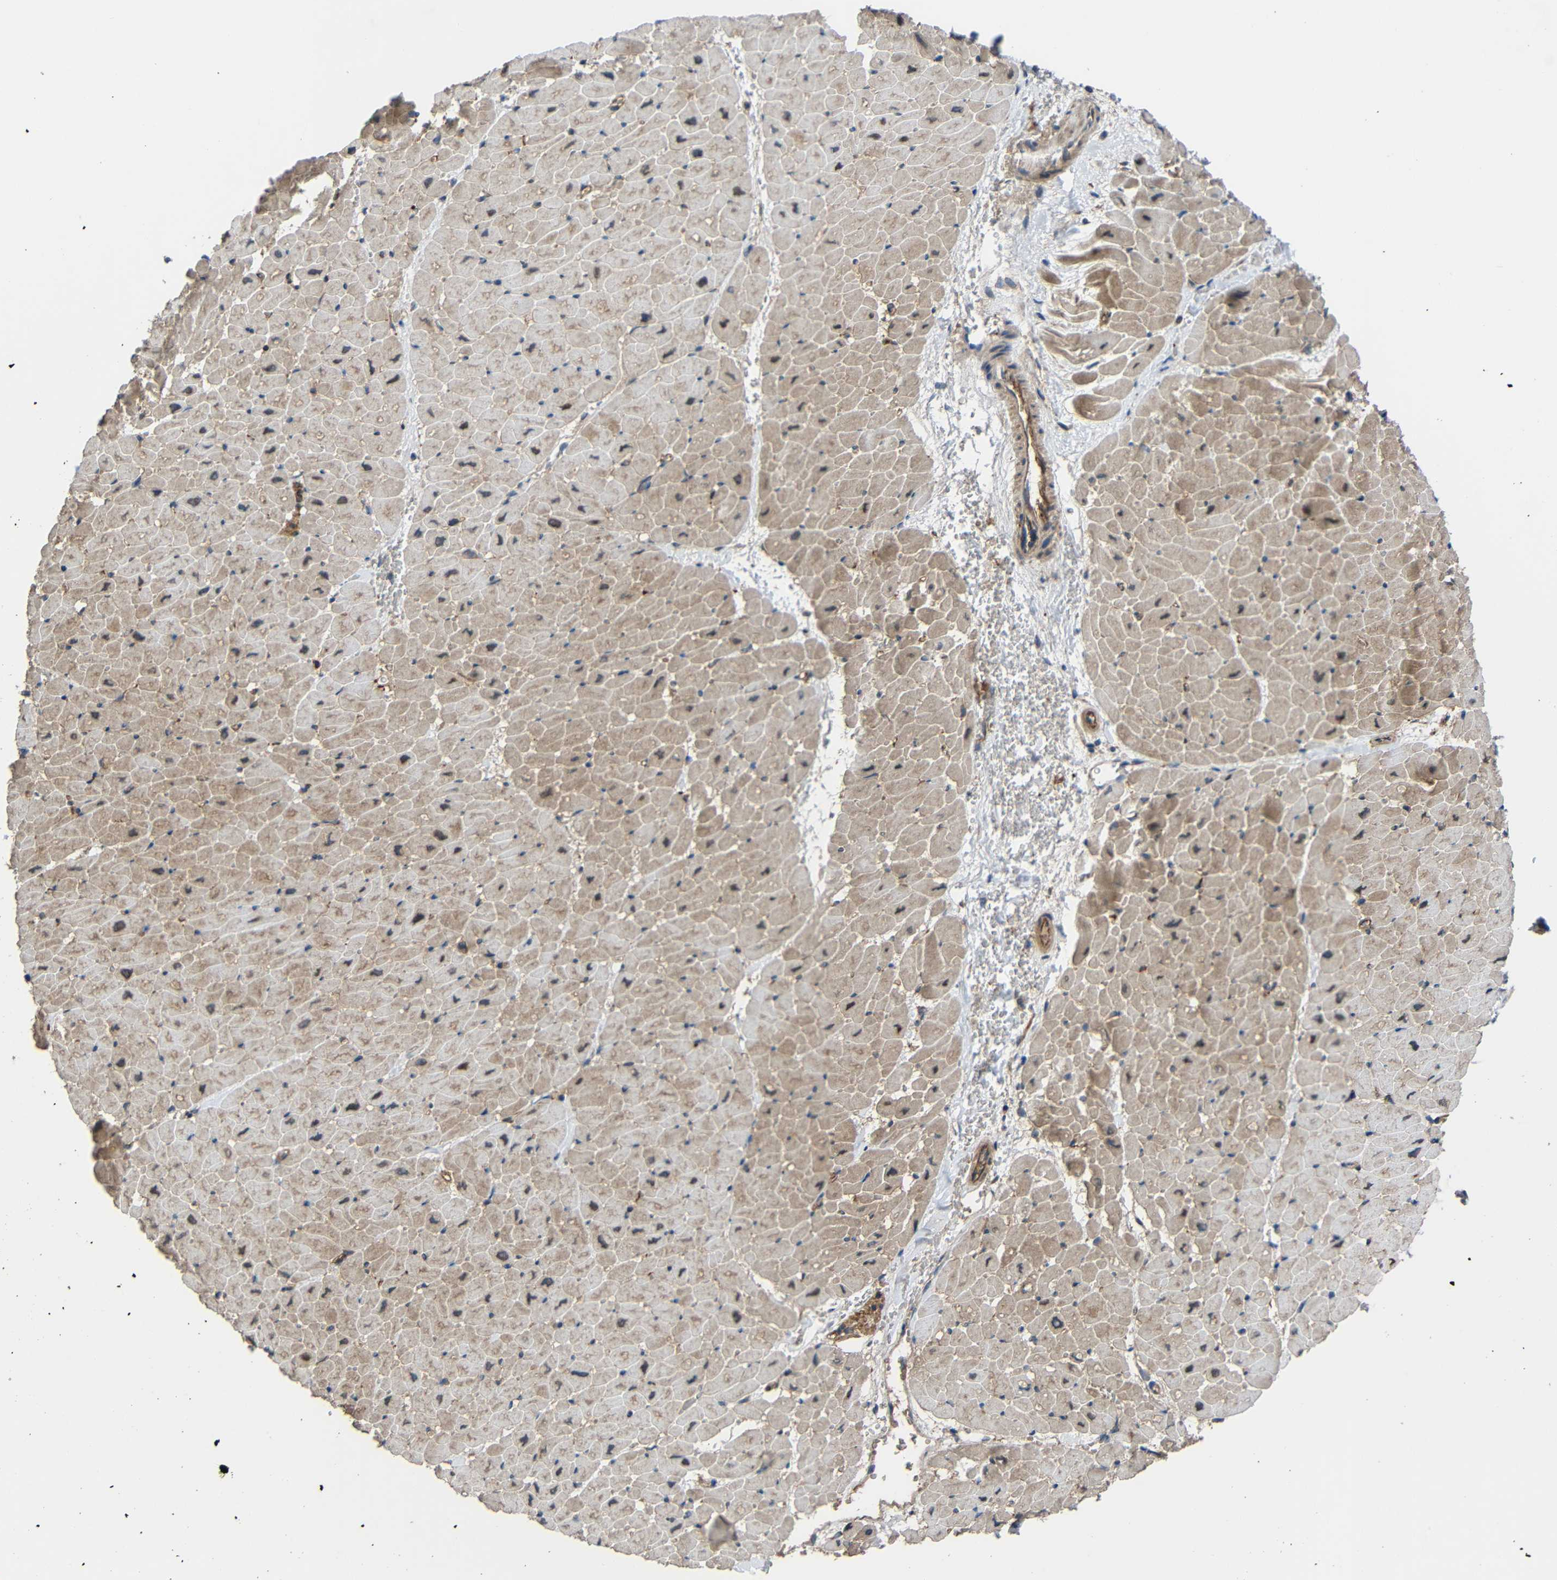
{"staining": {"intensity": "weak", "quantity": "25%-75%", "location": "cytoplasmic/membranous"}, "tissue": "heart muscle", "cell_type": "Cardiomyocytes", "image_type": "normal", "snomed": [{"axis": "morphology", "description": "Normal tissue, NOS"}, {"axis": "topography", "description": "Heart"}], "caption": "Immunohistochemical staining of benign human heart muscle exhibits 25%-75% levels of weak cytoplasmic/membranous protein staining in approximately 25%-75% of cardiomyocytes.", "gene": "CHST9", "patient": {"sex": "male", "age": 45}}